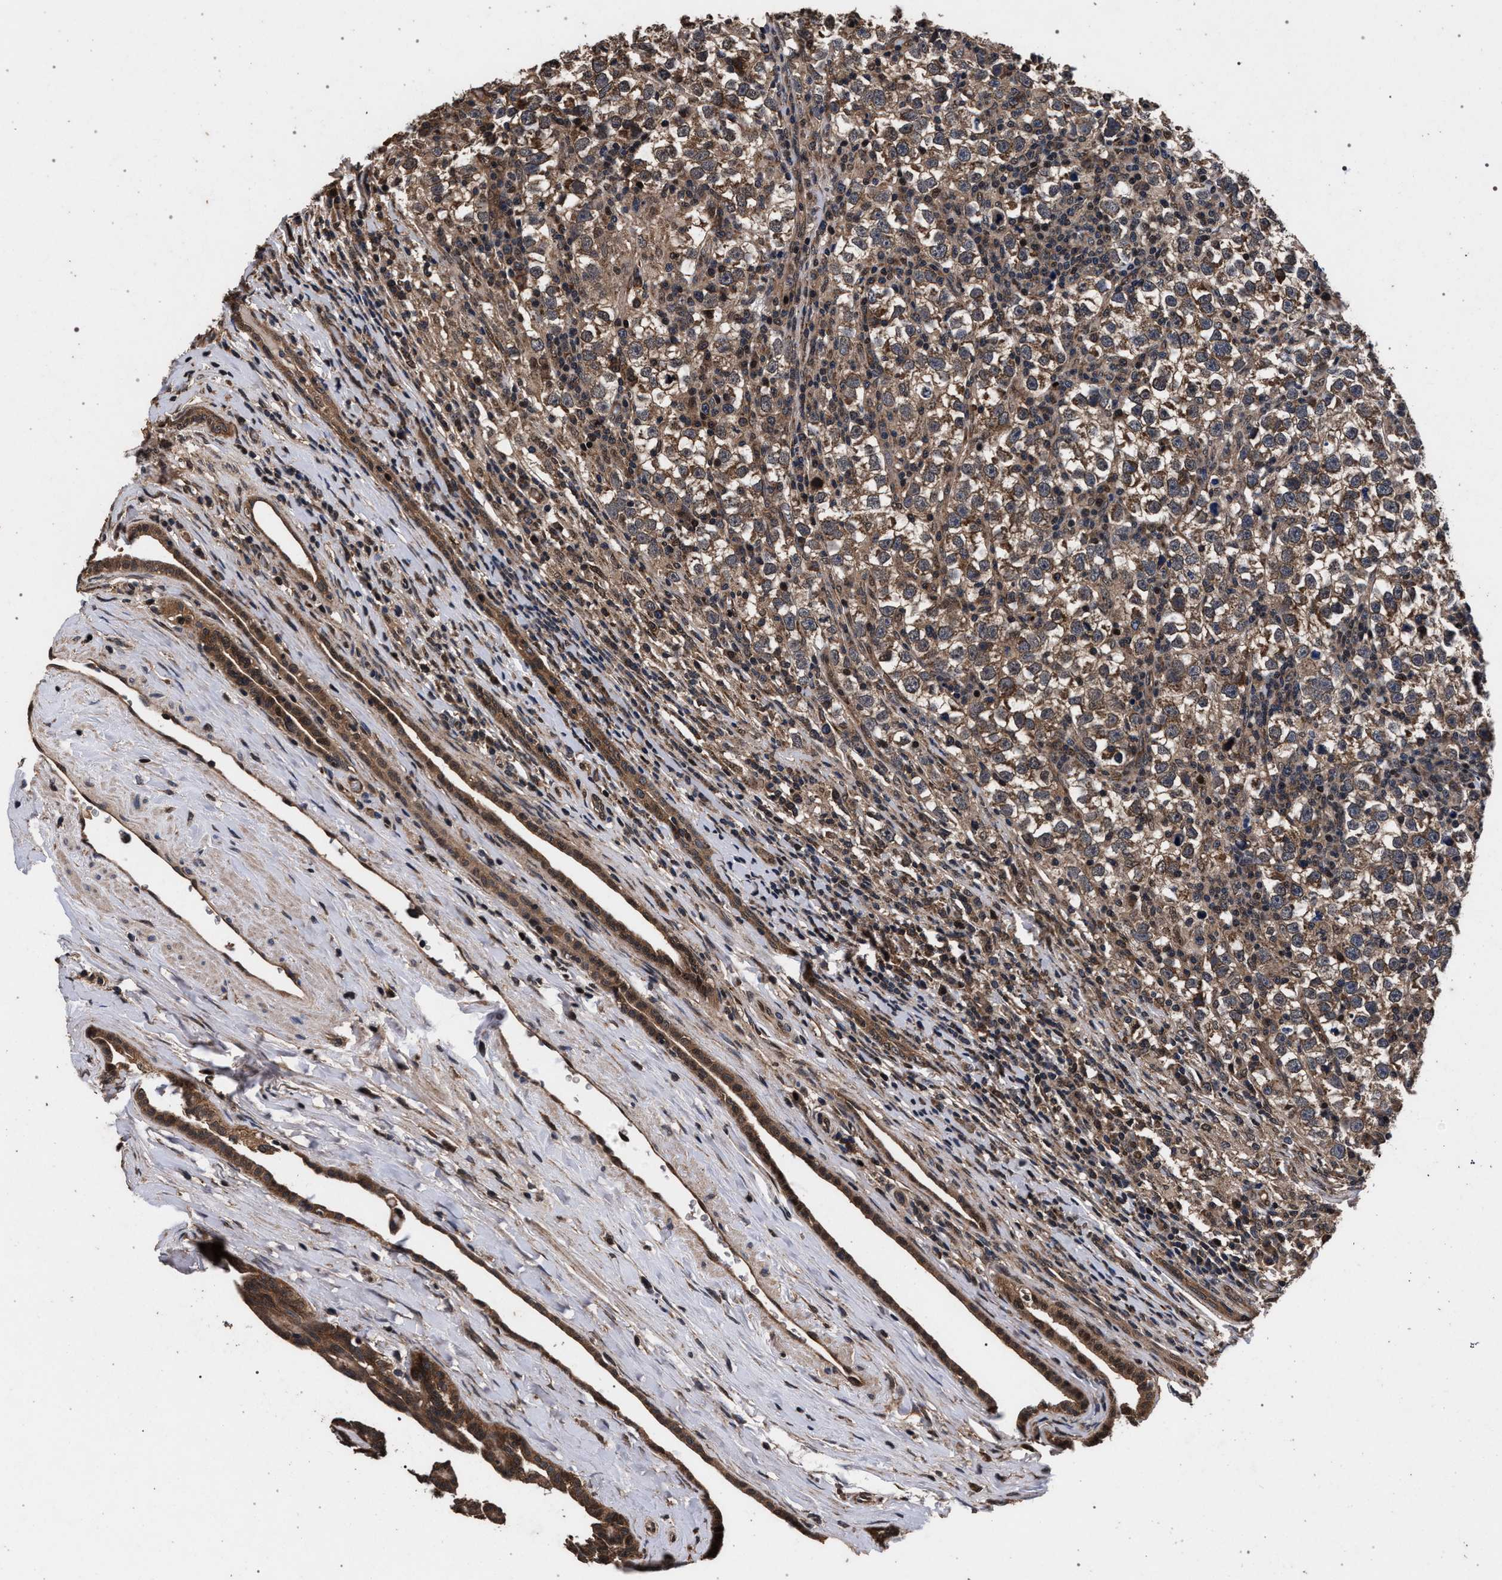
{"staining": {"intensity": "moderate", "quantity": ">75%", "location": "cytoplasmic/membranous"}, "tissue": "testis cancer", "cell_type": "Tumor cells", "image_type": "cancer", "snomed": [{"axis": "morphology", "description": "Normal tissue, NOS"}, {"axis": "morphology", "description": "Seminoma, NOS"}, {"axis": "topography", "description": "Testis"}], "caption": "There is medium levels of moderate cytoplasmic/membranous positivity in tumor cells of testis seminoma, as demonstrated by immunohistochemical staining (brown color).", "gene": "ACOX1", "patient": {"sex": "male", "age": 43}}